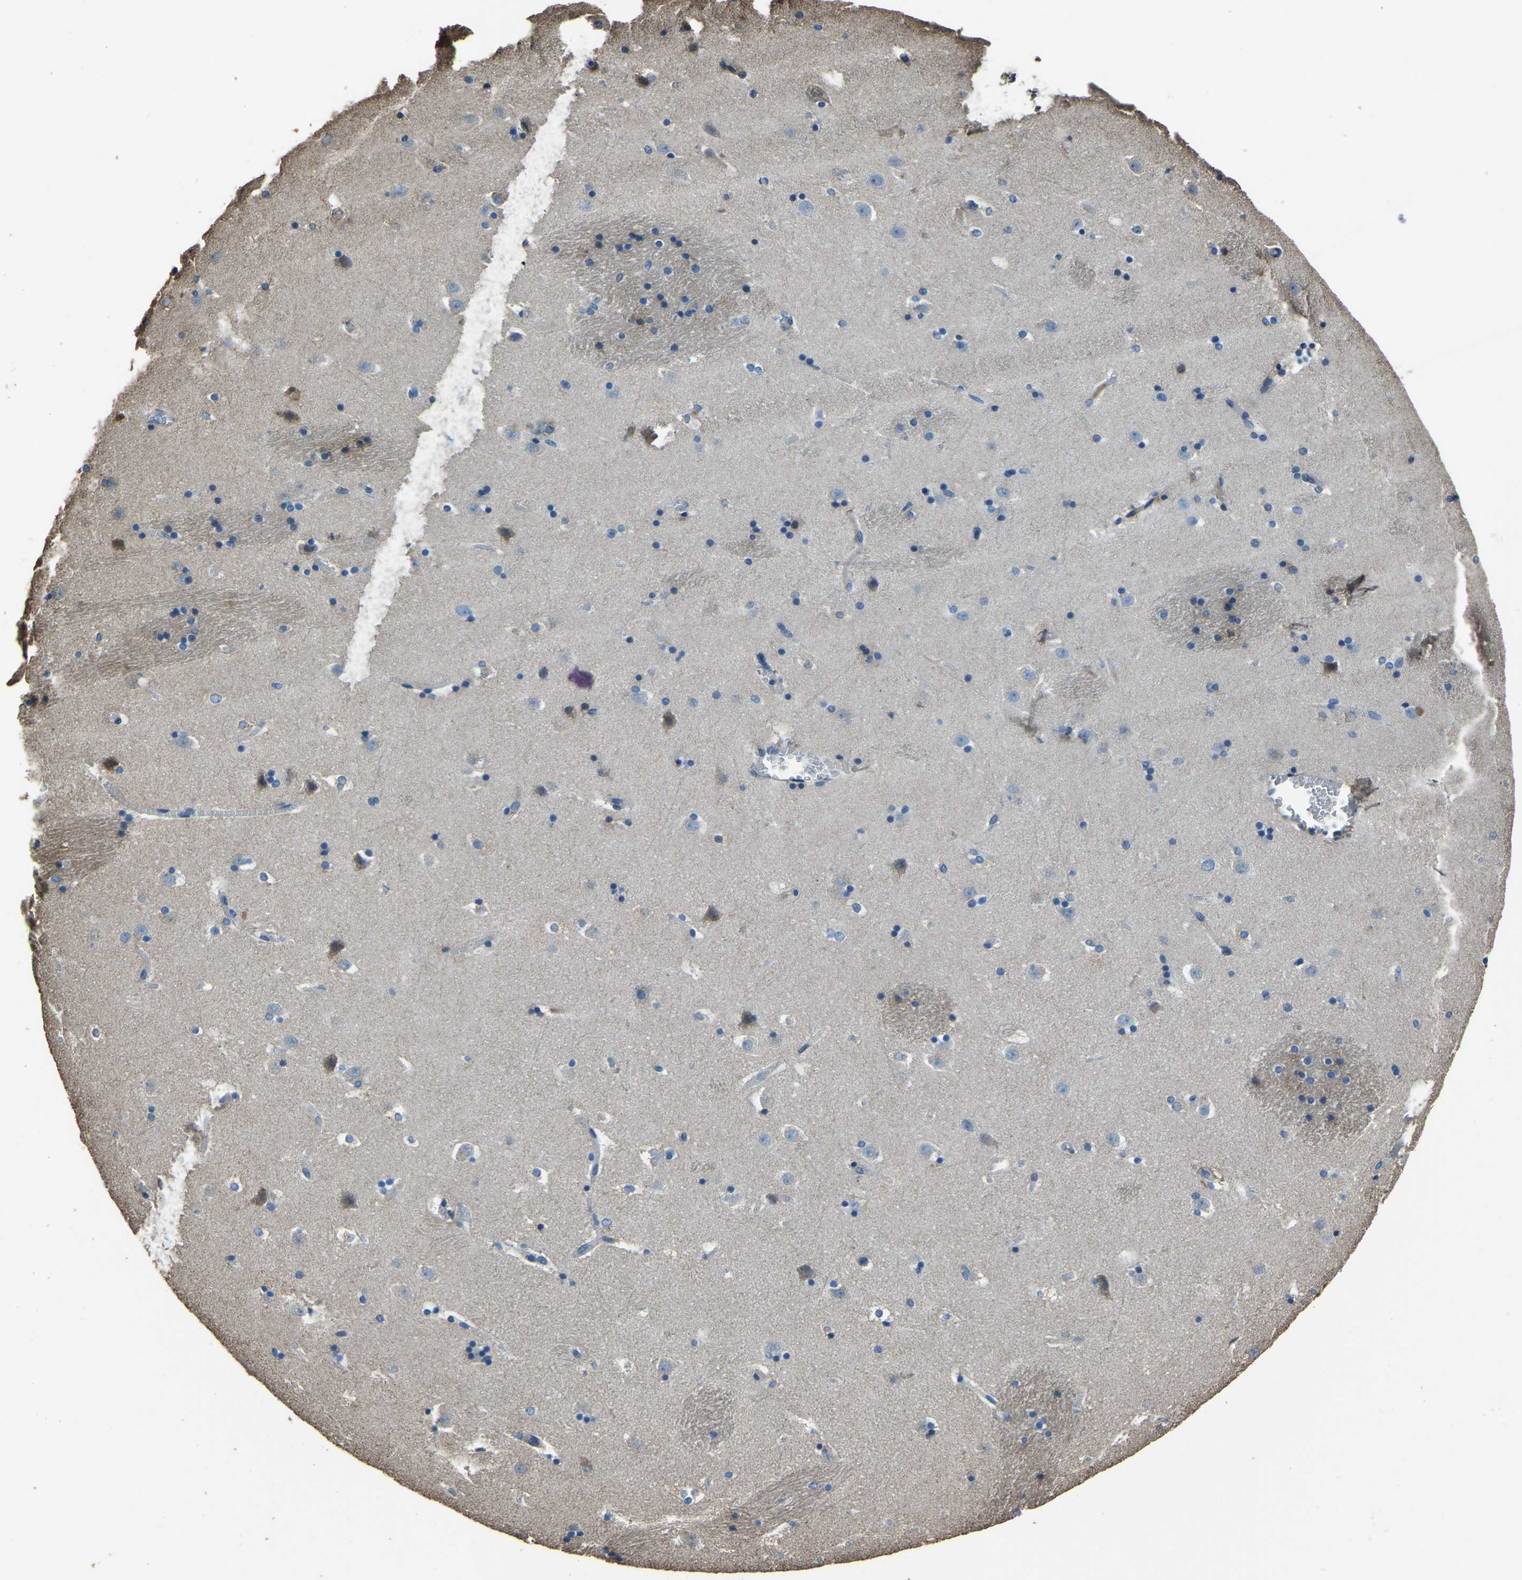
{"staining": {"intensity": "moderate", "quantity": "<25%", "location": "cytoplasmic/membranous"}, "tissue": "caudate", "cell_type": "Glial cells", "image_type": "normal", "snomed": [{"axis": "morphology", "description": "Normal tissue, NOS"}, {"axis": "topography", "description": "Lateral ventricle wall"}], "caption": "Immunohistochemical staining of unremarkable caudate exhibits <25% levels of moderate cytoplasmic/membranous protein expression in about <25% of glial cells. The protein of interest is stained brown, and the nuclei are stained in blue (DAB IHC with brightfield microscopy, high magnification).", "gene": "COL3A1", "patient": {"sex": "male", "age": 45}}